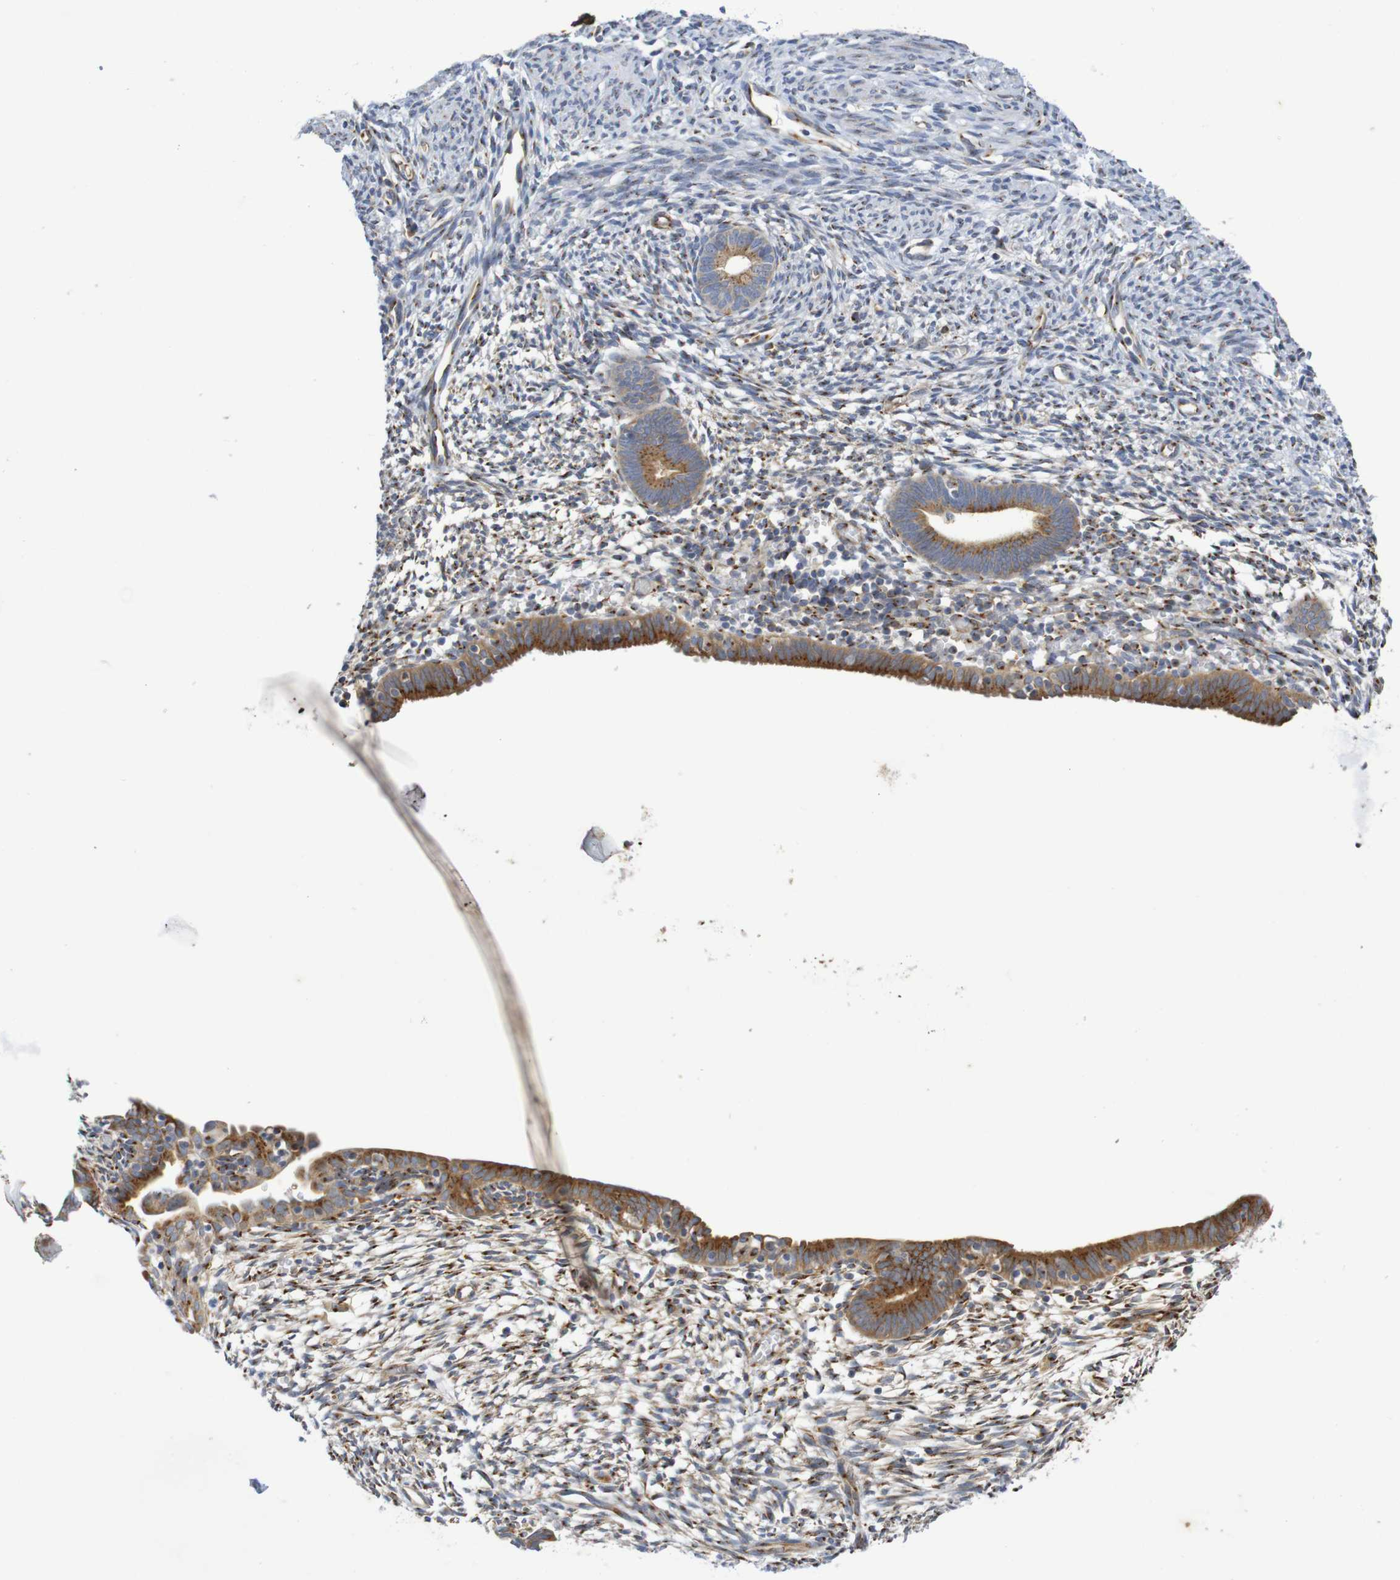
{"staining": {"intensity": "moderate", "quantity": "<25%", "location": "cytoplasmic/membranous"}, "tissue": "endometrium", "cell_type": "Cells in endometrial stroma", "image_type": "normal", "snomed": [{"axis": "morphology", "description": "Normal tissue, NOS"}, {"axis": "morphology", "description": "Atrophy, NOS"}, {"axis": "topography", "description": "Uterus"}, {"axis": "topography", "description": "Endometrium"}], "caption": "IHC of benign human endometrium shows low levels of moderate cytoplasmic/membranous positivity in about <25% of cells in endometrial stroma.", "gene": "DCP2", "patient": {"sex": "female", "age": 68}}